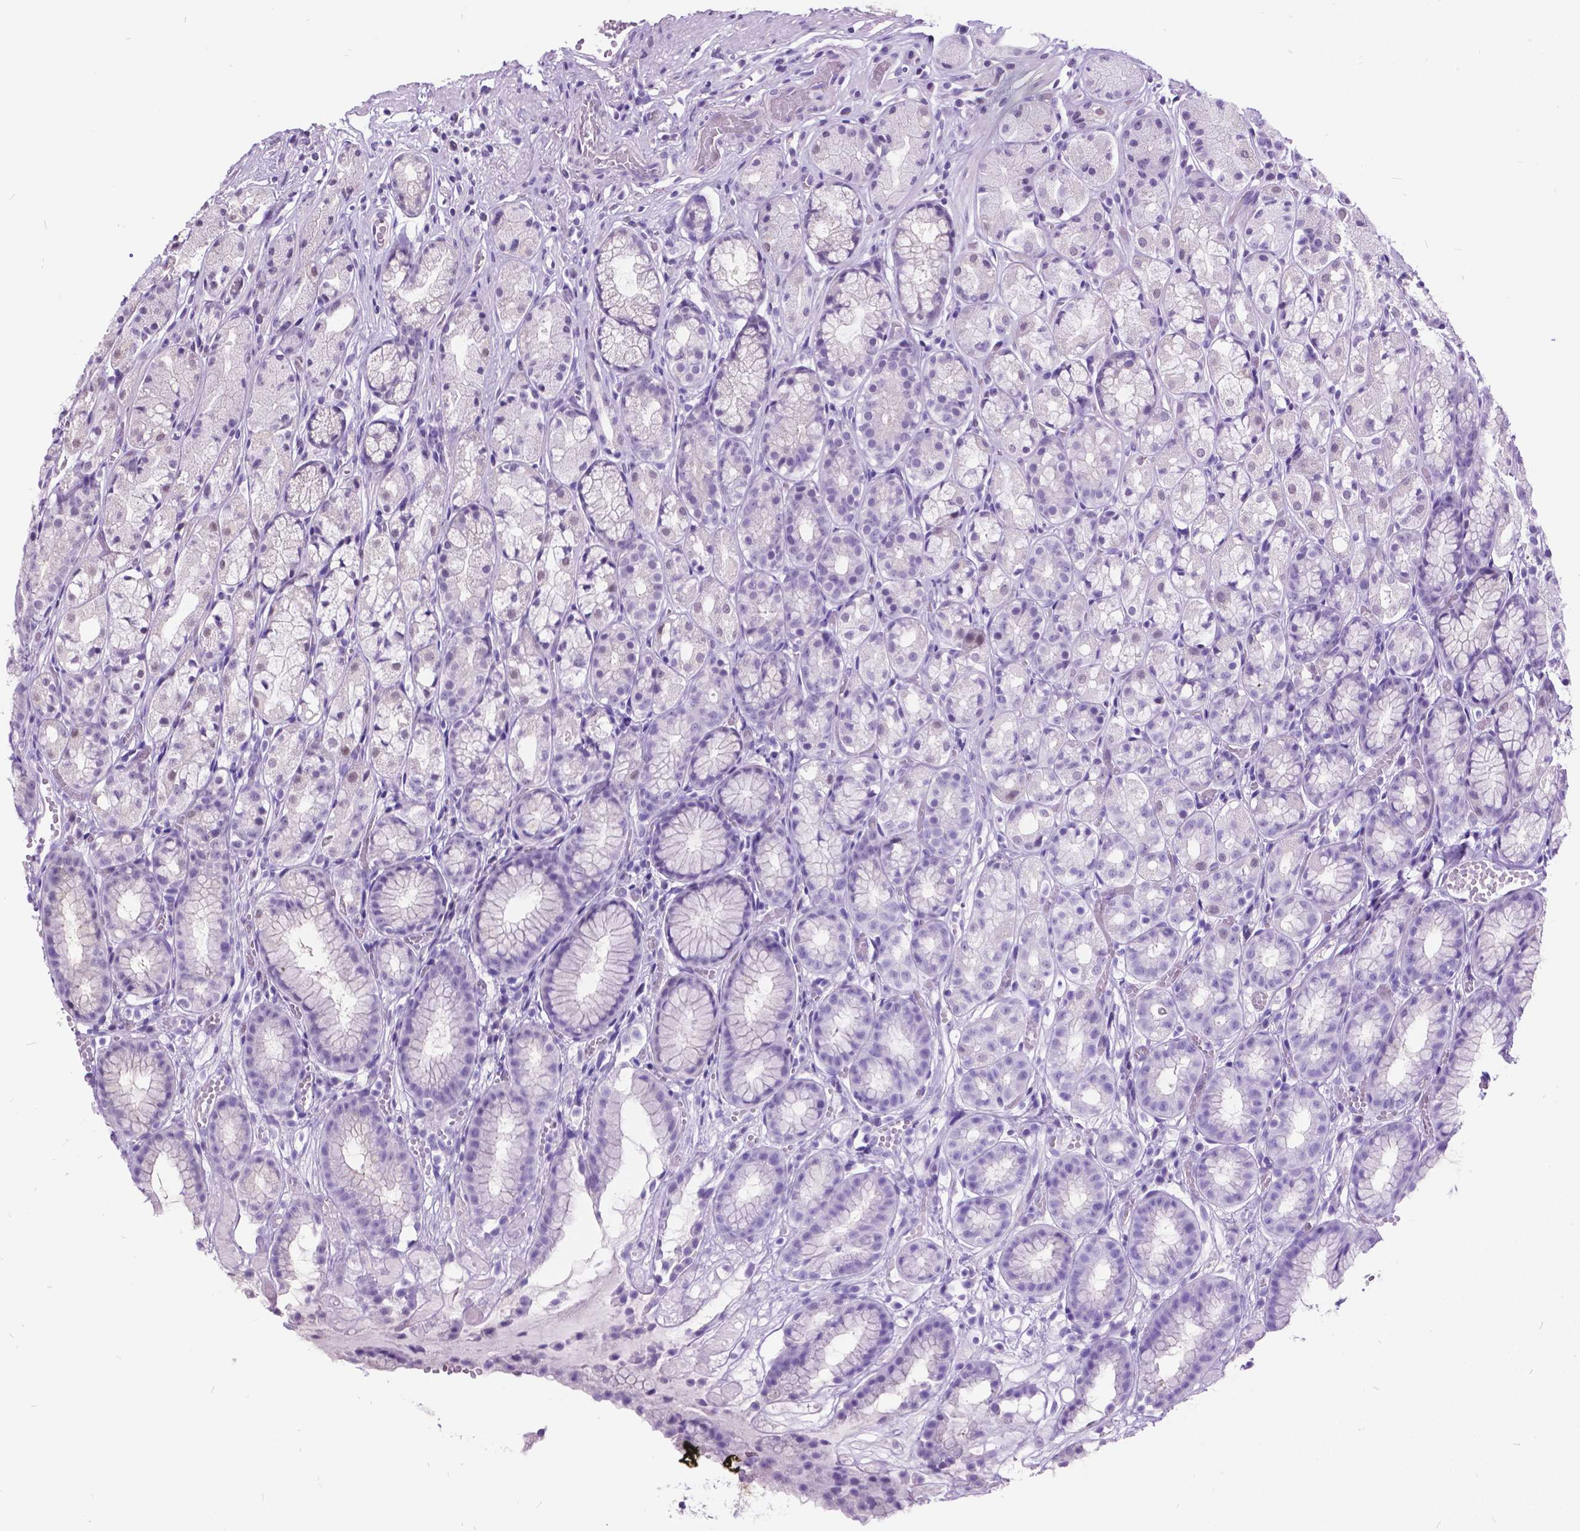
{"staining": {"intensity": "negative", "quantity": "none", "location": "none"}, "tissue": "stomach", "cell_type": "Glandular cells", "image_type": "normal", "snomed": [{"axis": "morphology", "description": "Normal tissue, NOS"}, {"axis": "topography", "description": "Stomach"}], "caption": "An immunohistochemistry (IHC) photomicrograph of normal stomach is shown. There is no staining in glandular cells of stomach. The staining is performed using DAB brown chromogen with nuclei counter-stained in using hematoxylin.", "gene": "DPF3", "patient": {"sex": "male", "age": 70}}